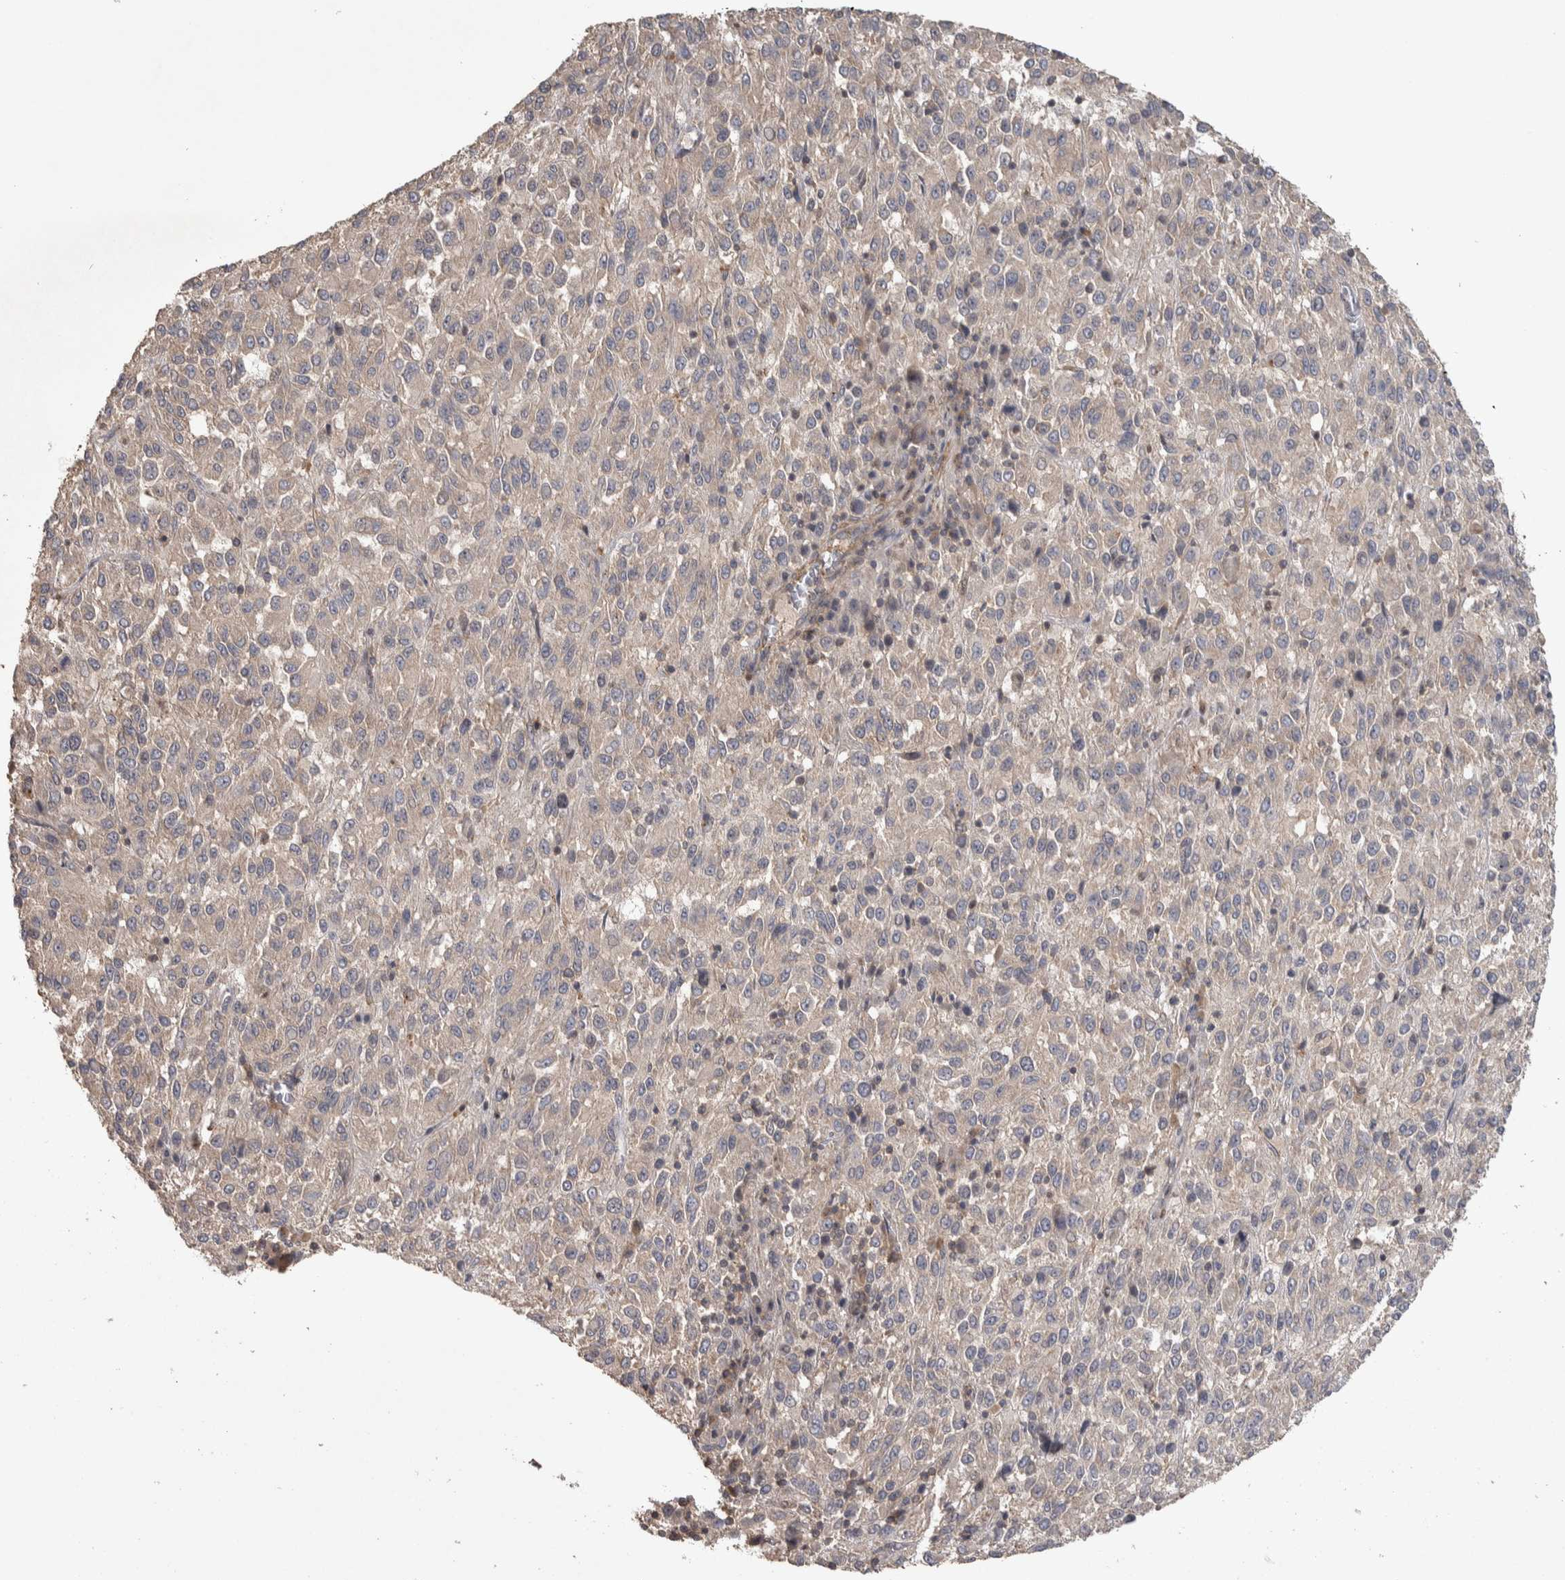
{"staining": {"intensity": "negative", "quantity": "none", "location": "none"}, "tissue": "melanoma", "cell_type": "Tumor cells", "image_type": "cancer", "snomed": [{"axis": "morphology", "description": "Malignant melanoma, Metastatic site"}, {"axis": "topography", "description": "Lung"}], "caption": "An image of melanoma stained for a protein shows no brown staining in tumor cells.", "gene": "IFRD1", "patient": {"sex": "male", "age": 64}}